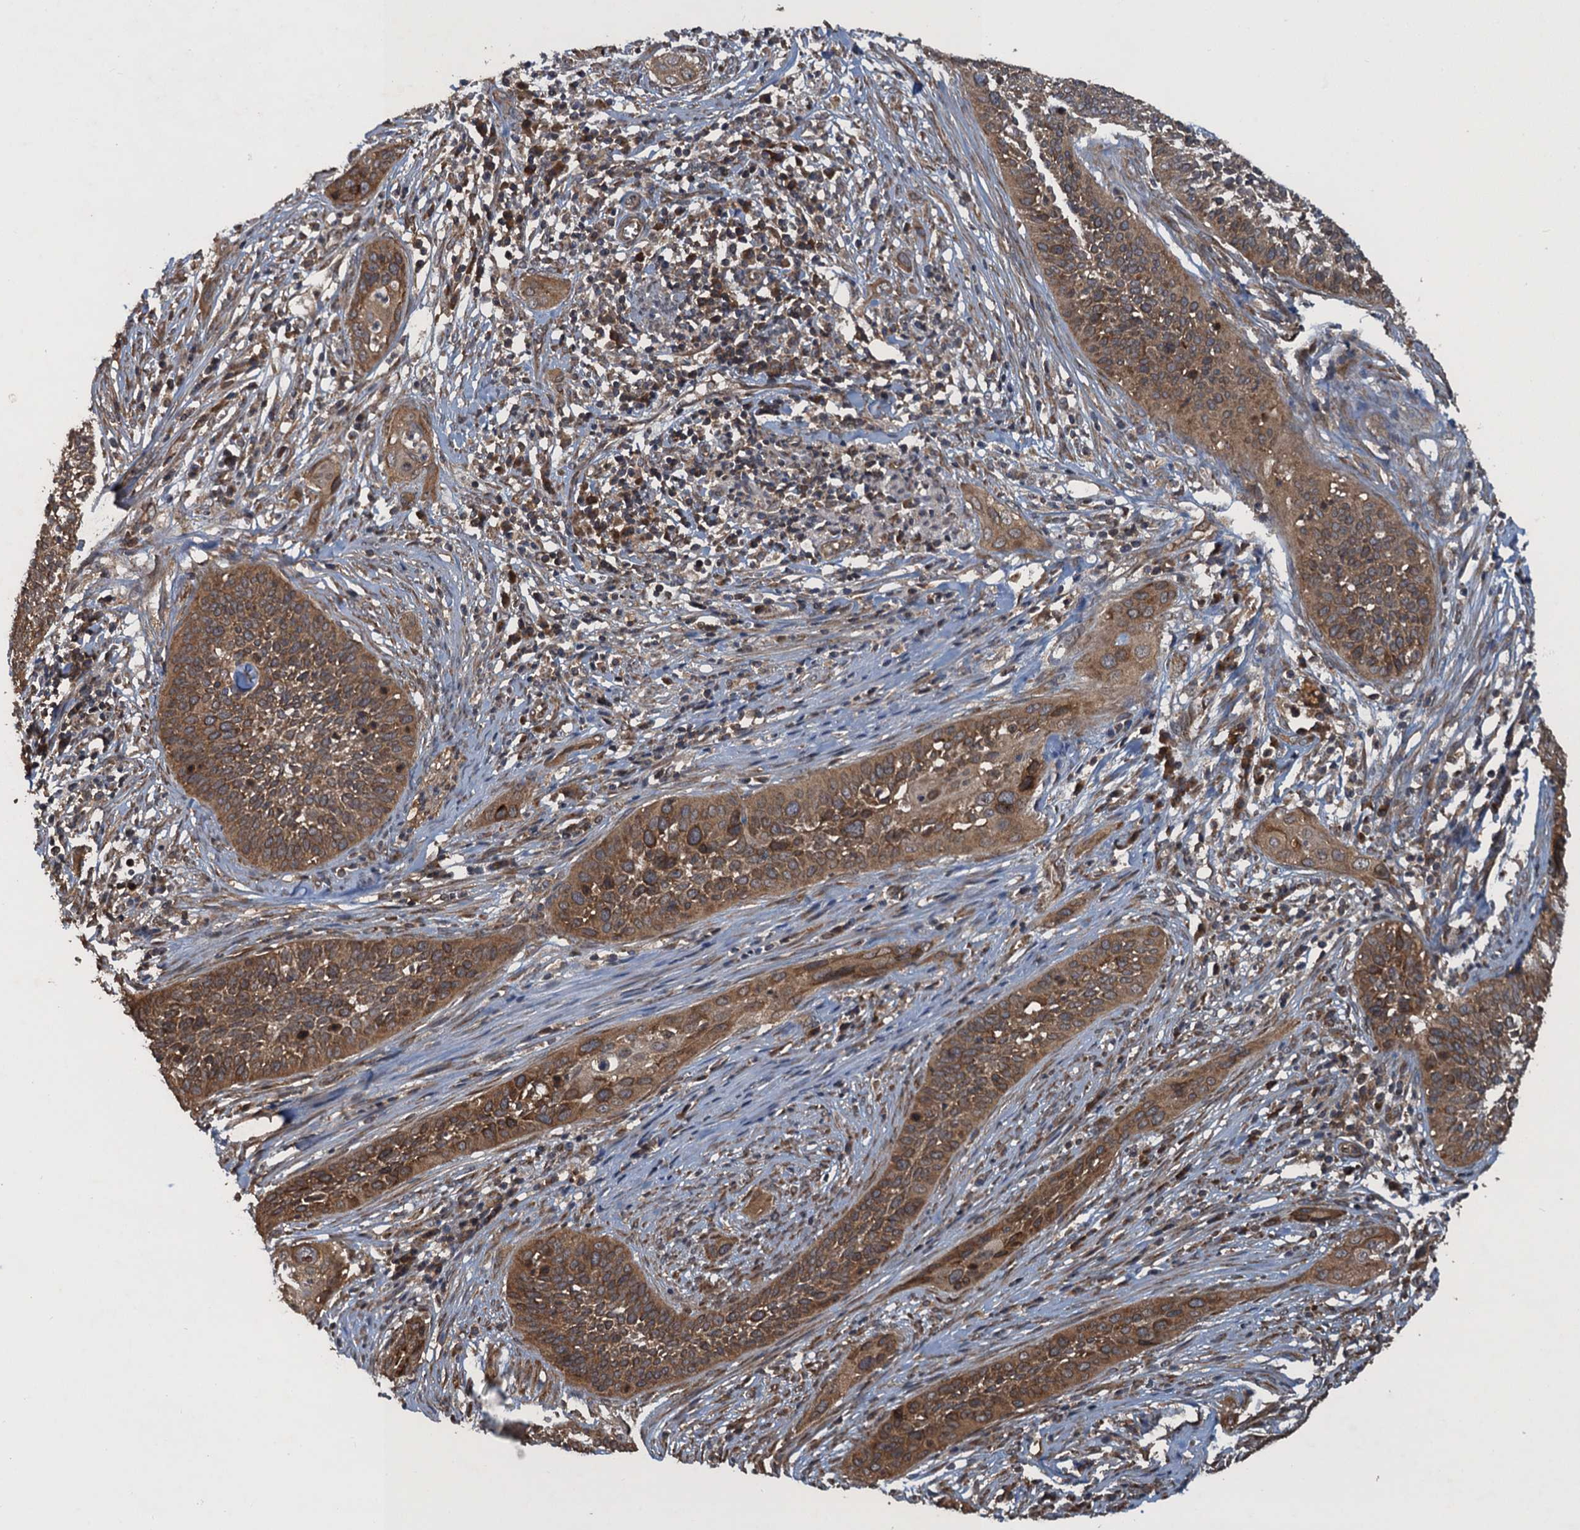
{"staining": {"intensity": "moderate", "quantity": ">75%", "location": "cytoplasmic/membranous"}, "tissue": "cervical cancer", "cell_type": "Tumor cells", "image_type": "cancer", "snomed": [{"axis": "morphology", "description": "Squamous cell carcinoma, NOS"}, {"axis": "topography", "description": "Cervix"}], "caption": "Immunohistochemical staining of cervical cancer (squamous cell carcinoma) exhibits medium levels of moderate cytoplasmic/membranous staining in approximately >75% of tumor cells. Immunohistochemistry stains the protein of interest in brown and the nuclei are stained blue.", "gene": "GLE1", "patient": {"sex": "female", "age": 34}}